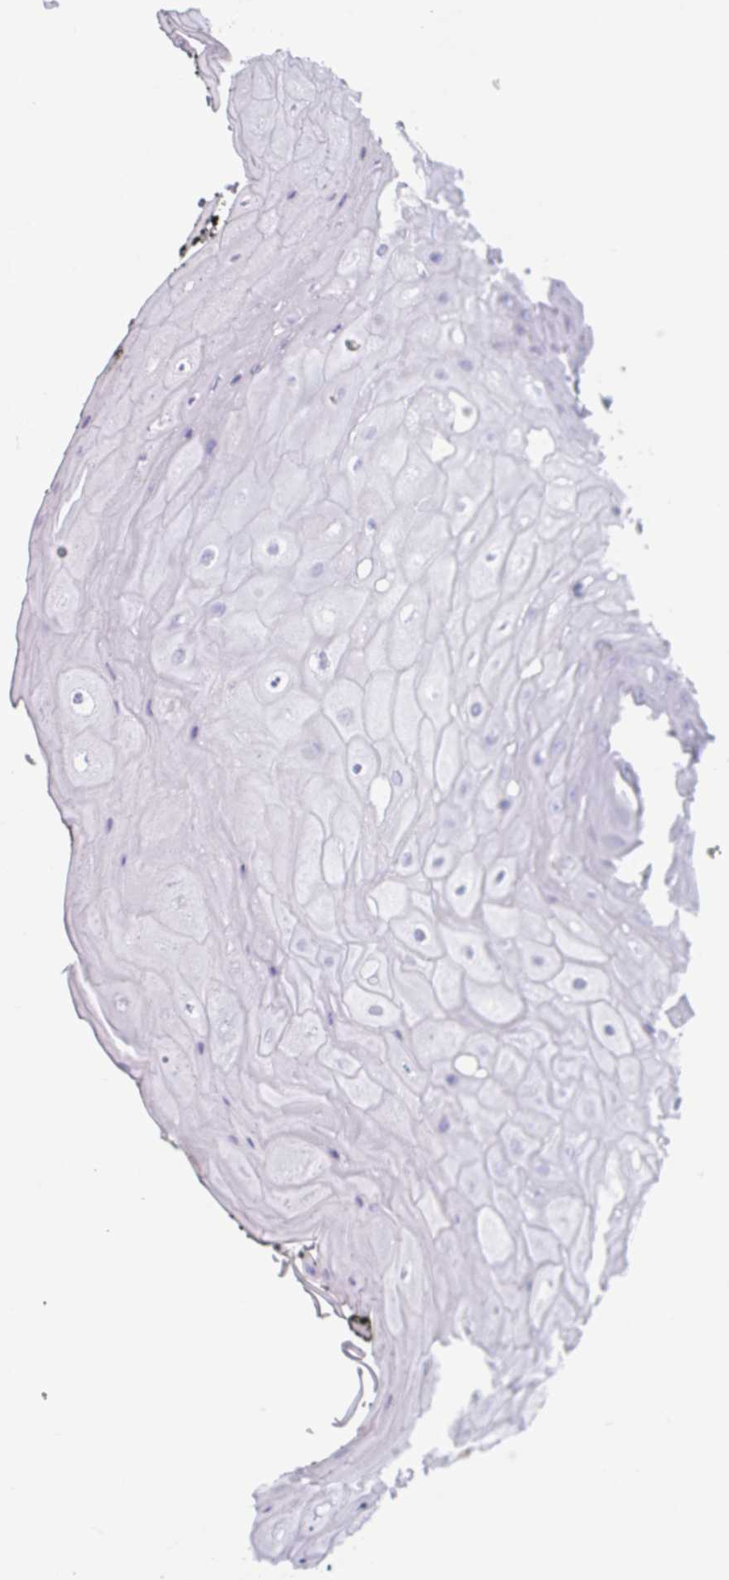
{"staining": {"intensity": "negative", "quantity": "none", "location": "none"}, "tissue": "oral mucosa", "cell_type": "Squamous epithelial cells", "image_type": "normal", "snomed": [{"axis": "morphology", "description": "Normal tissue, NOS"}, {"axis": "topography", "description": "Oral tissue"}, {"axis": "topography", "description": "Tounge, NOS"}], "caption": "This is an immunohistochemistry photomicrograph of benign oral mucosa. There is no staining in squamous epithelial cells.", "gene": "SYCP1", "patient": {"sex": "female", "age": 59}}